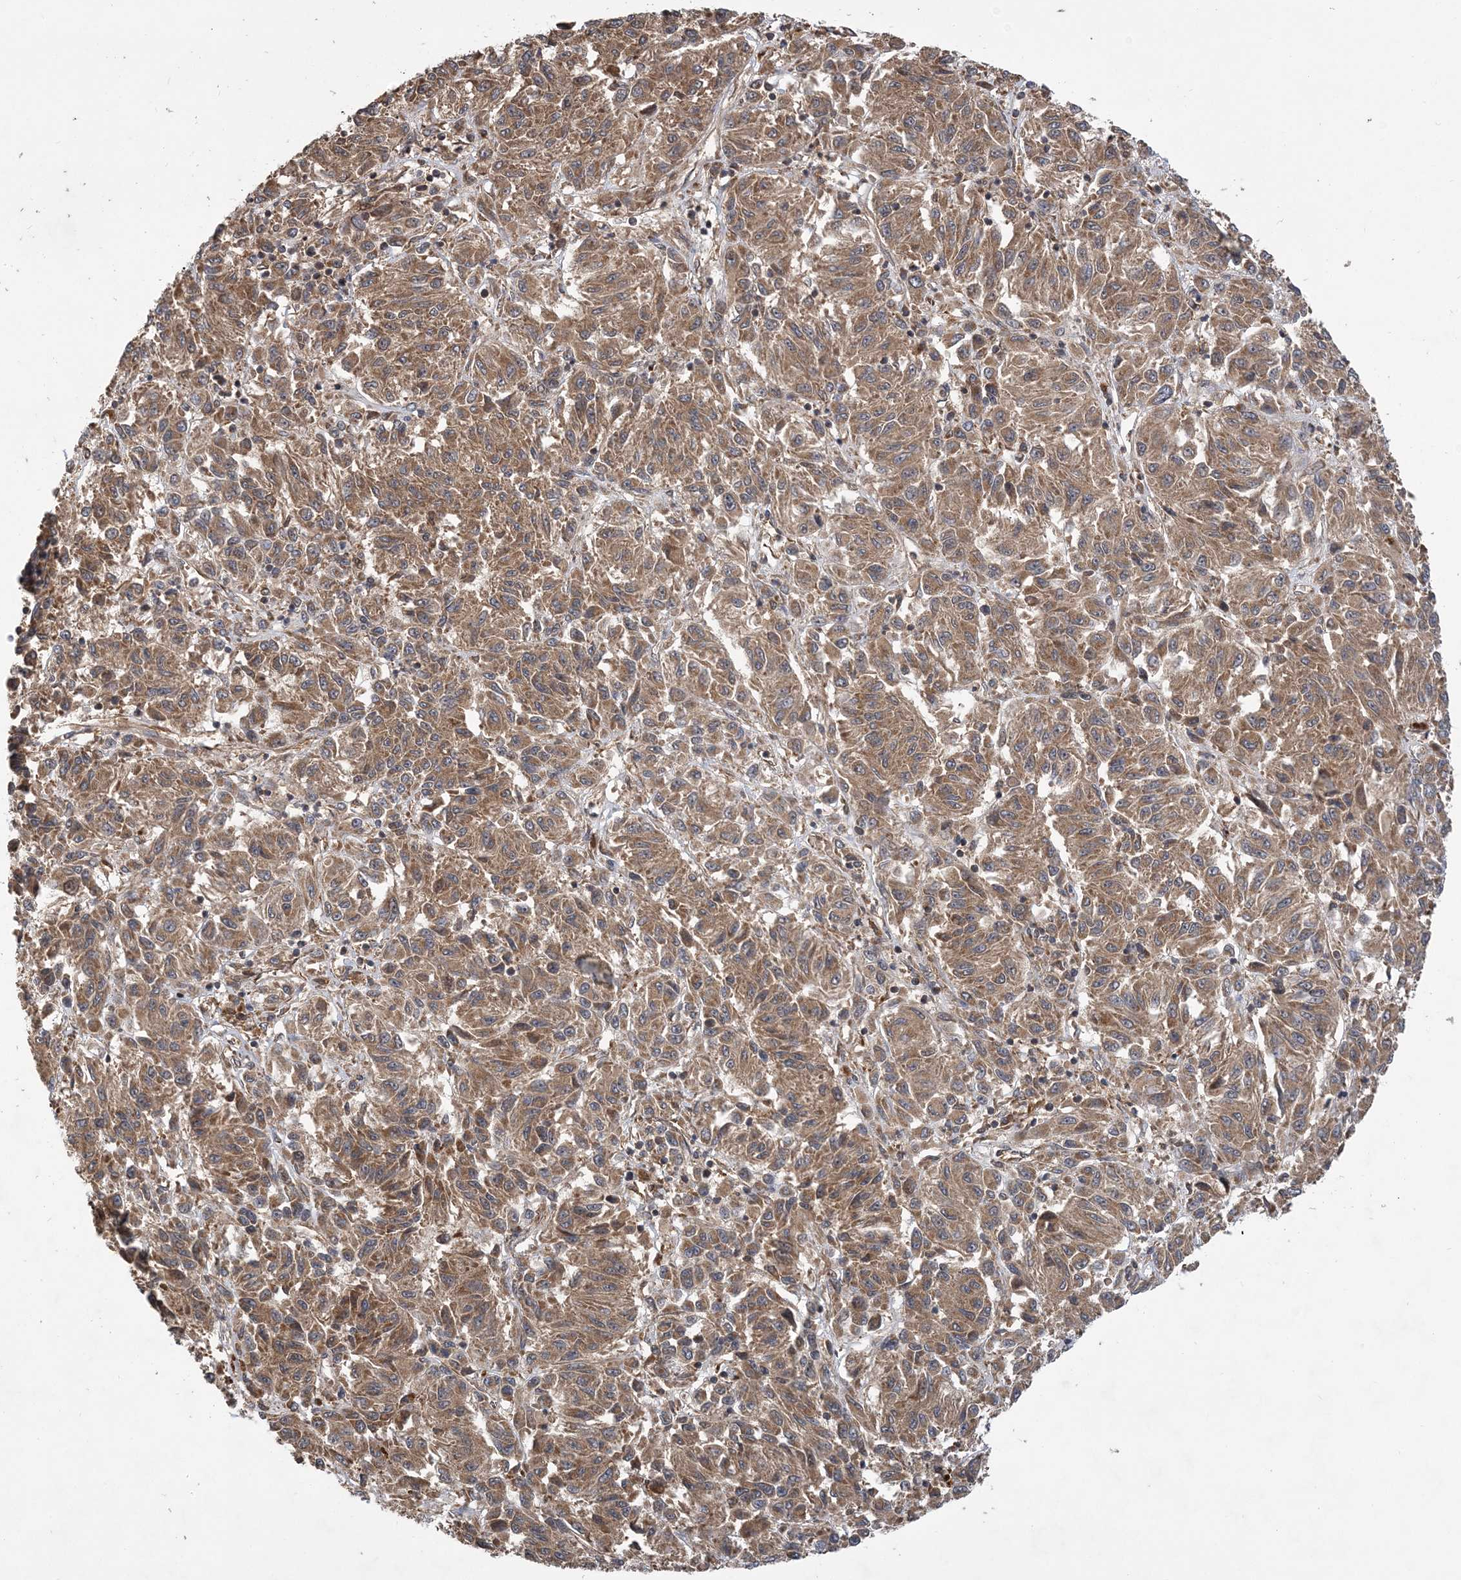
{"staining": {"intensity": "moderate", "quantity": ">75%", "location": "cytoplasmic/membranous"}, "tissue": "melanoma", "cell_type": "Tumor cells", "image_type": "cancer", "snomed": [{"axis": "morphology", "description": "Malignant melanoma, Metastatic site"}, {"axis": "topography", "description": "Lung"}], "caption": "This histopathology image shows IHC staining of melanoma, with medium moderate cytoplasmic/membranous staining in about >75% of tumor cells.", "gene": "ATG3", "patient": {"sex": "male", "age": 64}}